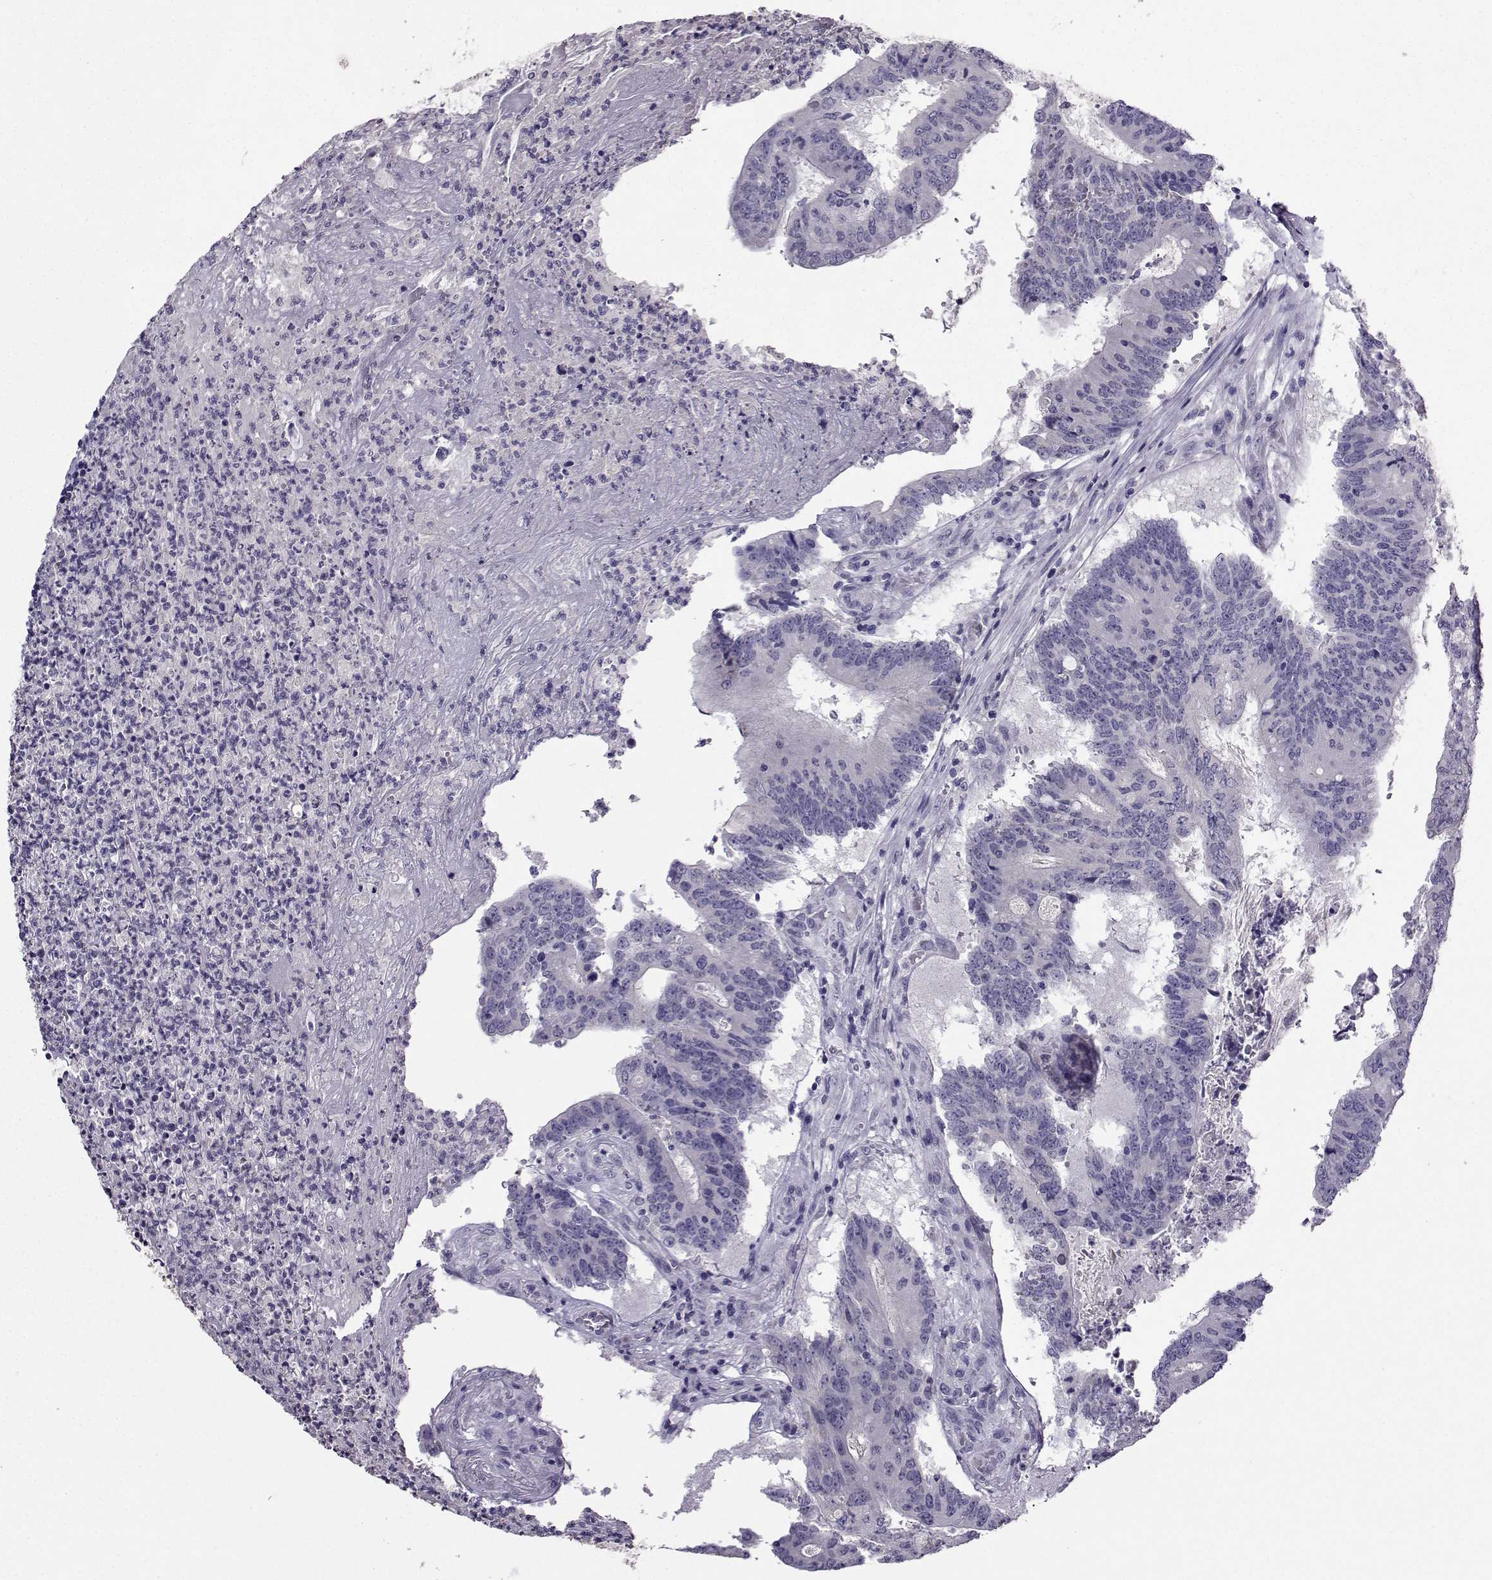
{"staining": {"intensity": "negative", "quantity": "none", "location": "none"}, "tissue": "colorectal cancer", "cell_type": "Tumor cells", "image_type": "cancer", "snomed": [{"axis": "morphology", "description": "Adenocarcinoma, NOS"}, {"axis": "topography", "description": "Colon"}], "caption": "Immunohistochemistry (IHC) histopathology image of neoplastic tissue: human colorectal cancer (adenocarcinoma) stained with DAB (3,3'-diaminobenzidine) exhibits no significant protein expression in tumor cells.", "gene": "CRYBB1", "patient": {"sex": "female", "age": 70}}